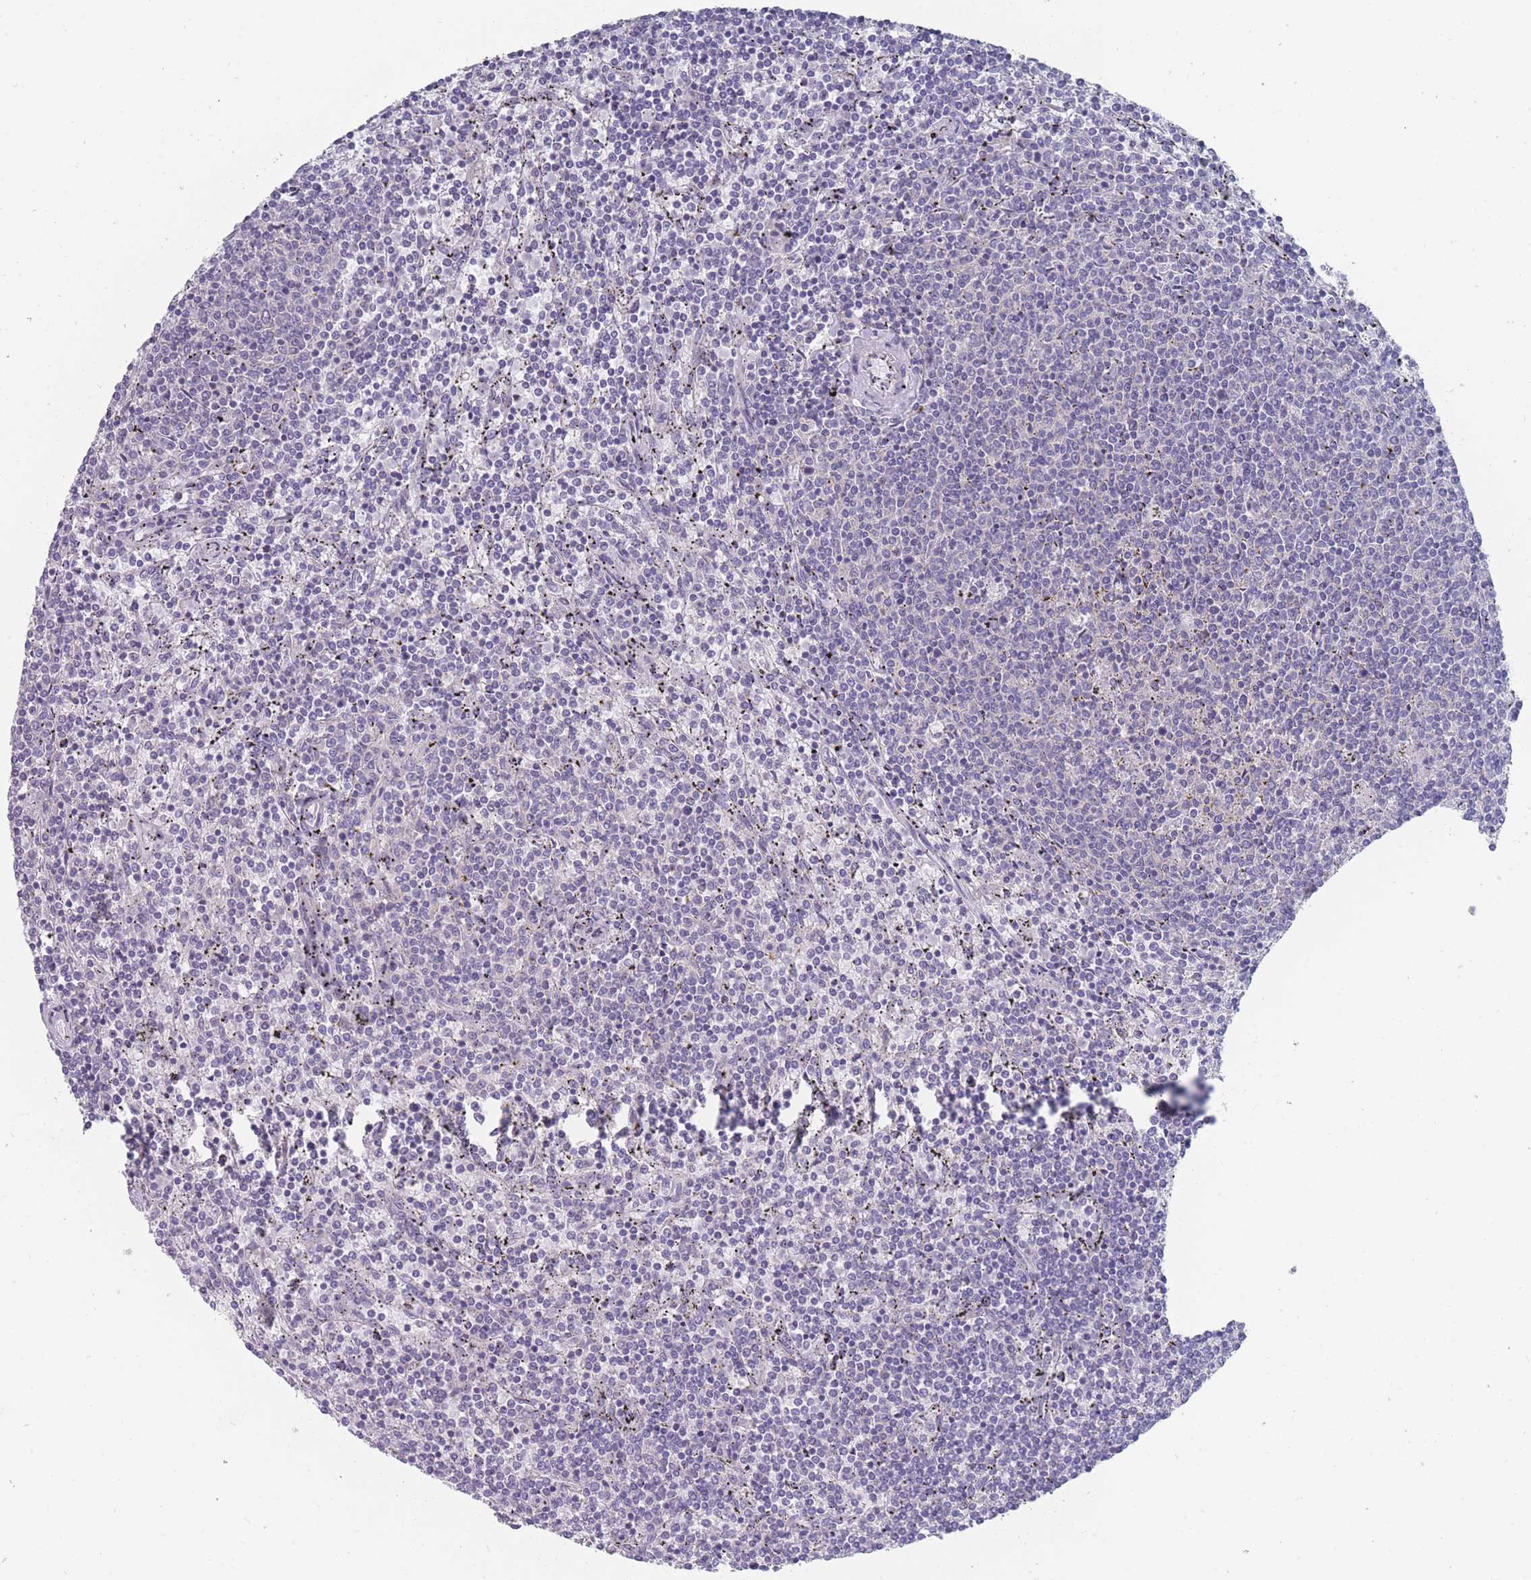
{"staining": {"intensity": "negative", "quantity": "none", "location": "none"}, "tissue": "lymphoma", "cell_type": "Tumor cells", "image_type": "cancer", "snomed": [{"axis": "morphology", "description": "Malignant lymphoma, non-Hodgkin's type, Low grade"}, {"axis": "topography", "description": "Spleen"}], "caption": "A micrograph of human malignant lymphoma, non-Hodgkin's type (low-grade) is negative for staining in tumor cells.", "gene": "PIGU", "patient": {"sex": "female", "age": 50}}